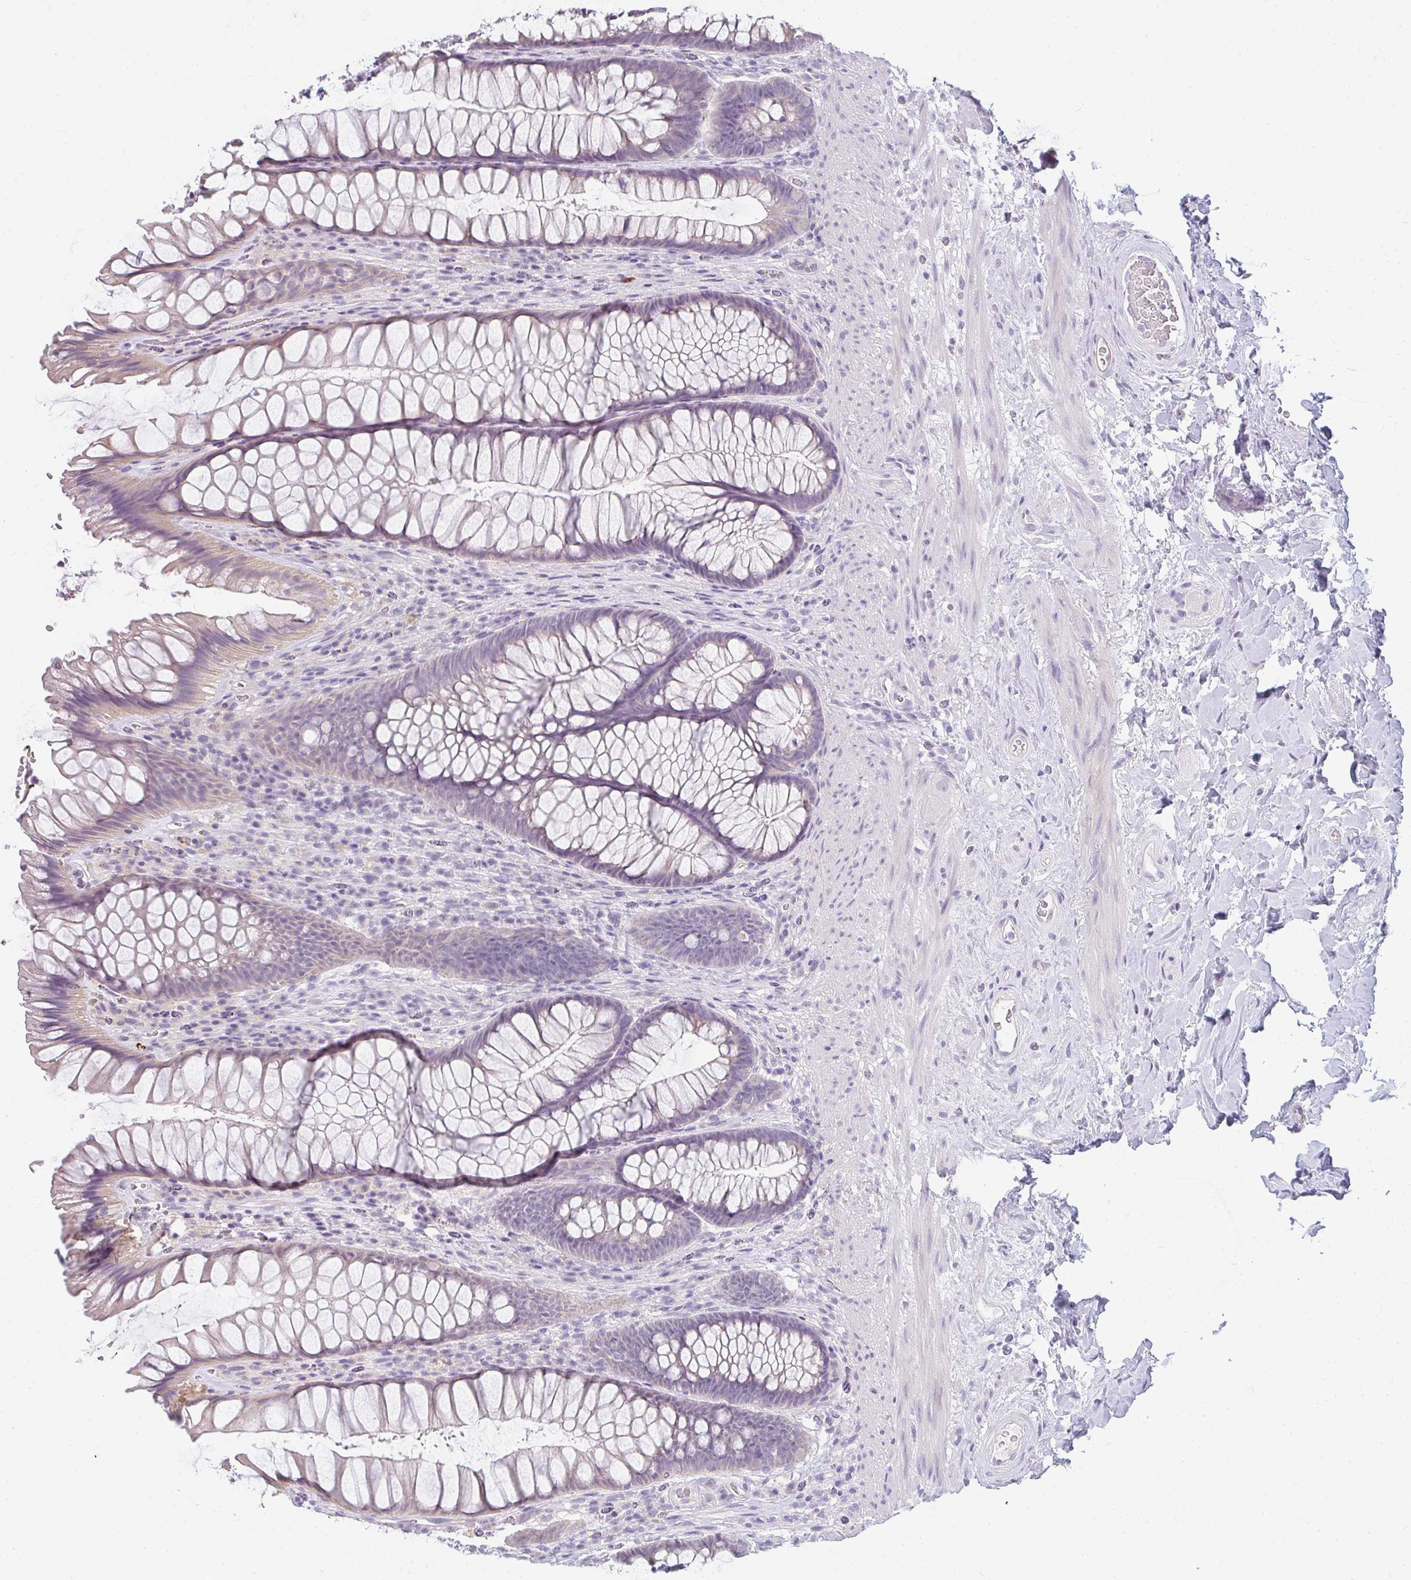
{"staining": {"intensity": "weak", "quantity": "25%-75%", "location": "cytoplasmic/membranous"}, "tissue": "rectum", "cell_type": "Glandular cells", "image_type": "normal", "snomed": [{"axis": "morphology", "description": "Normal tissue, NOS"}, {"axis": "topography", "description": "Rectum"}], "caption": "The histopathology image shows staining of unremarkable rectum, revealing weak cytoplasmic/membranous protein positivity (brown color) within glandular cells.", "gene": "PPP1R3G", "patient": {"sex": "male", "age": 53}}